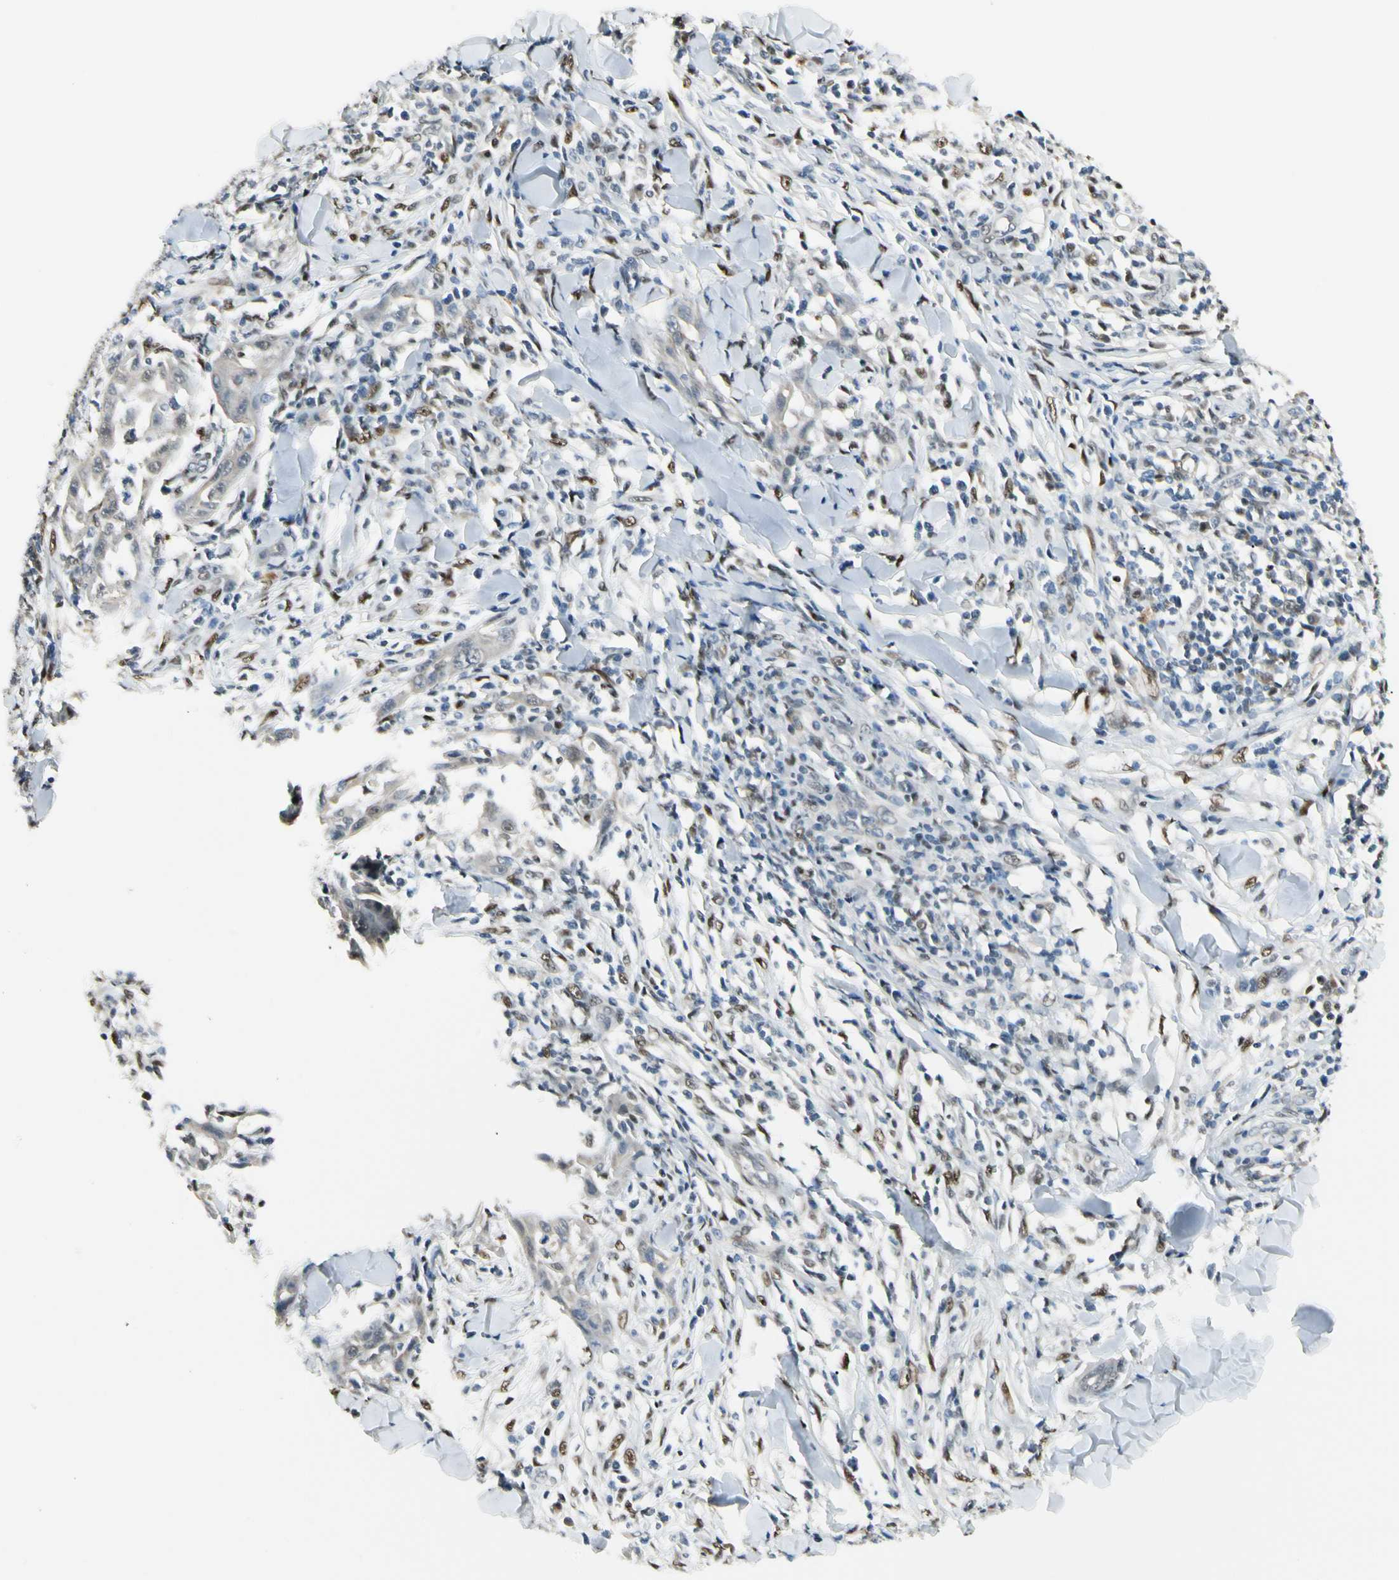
{"staining": {"intensity": "weak", "quantity": "25%-75%", "location": "cytoplasmic/membranous"}, "tissue": "skin cancer", "cell_type": "Tumor cells", "image_type": "cancer", "snomed": [{"axis": "morphology", "description": "Squamous cell carcinoma, NOS"}, {"axis": "topography", "description": "Skin"}], "caption": "Human skin squamous cell carcinoma stained for a protein (brown) shows weak cytoplasmic/membranous positive staining in about 25%-75% of tumor cells.", "gene": "ATXN1", "patient": {"sex": "male", "age": 24}}